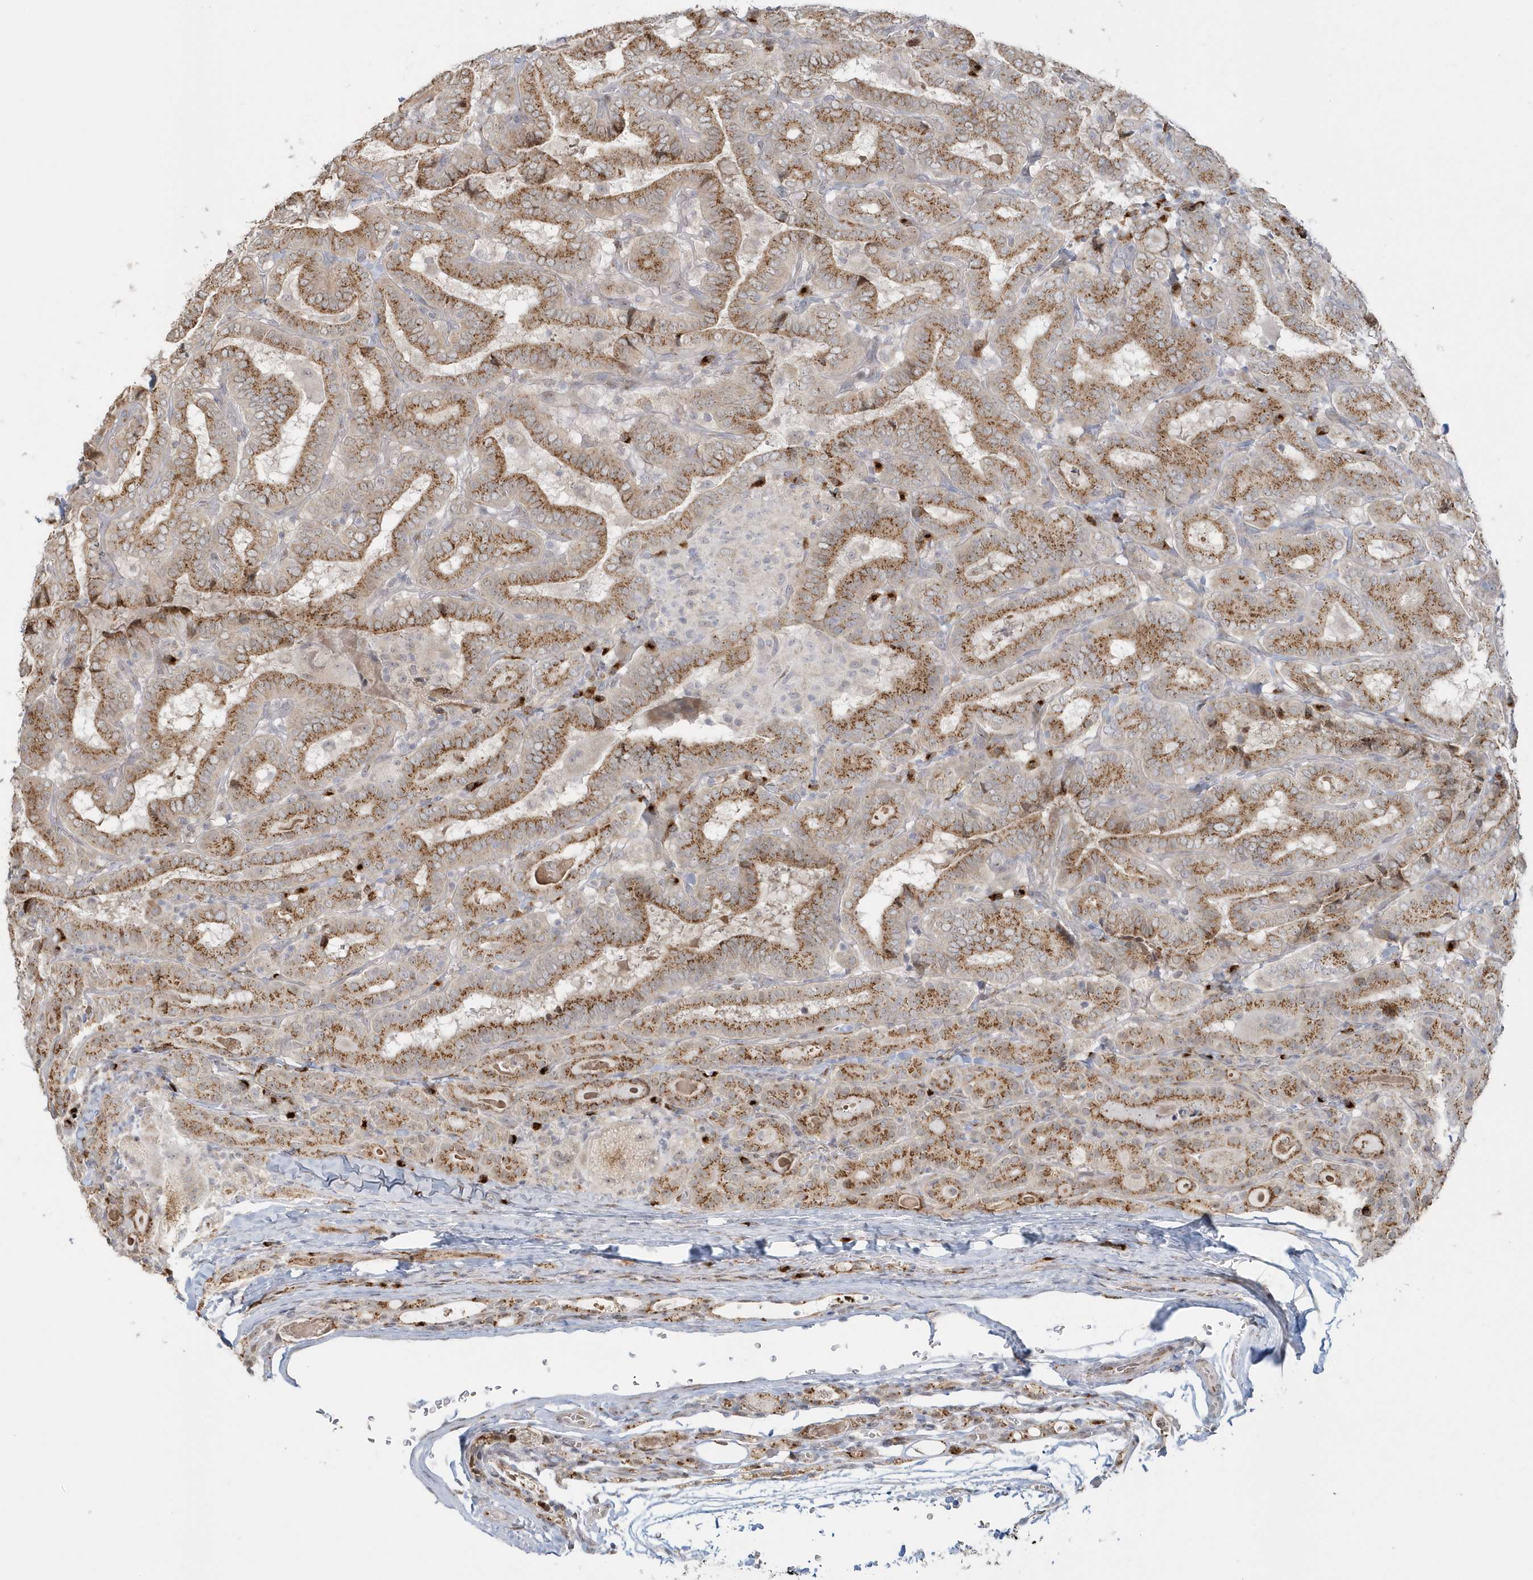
{"staining": {"intensity": "moderate", "quantity": ">75%", "location": "cytoplasmic/membranous"}, "tissue": "thyroid cancer", "cell_type": "Tumor cells", "image_type": "cancer", "snomed": [{"axis": "morphology", "description": "Papillary adenocarcinoma, NOS"}, {"axis": "topography", "description": "Thyroid gland"}], "caption": "Thyroid cancer stained with IHC displays moderate cytoplasmic/membranous positivity in approximately >75% of tumor cells. (DAB IHC, brown staining for protein, blue staining for nuclei).", "gene": "DHFR", "patient": {"sex": "female", "age": 72}}